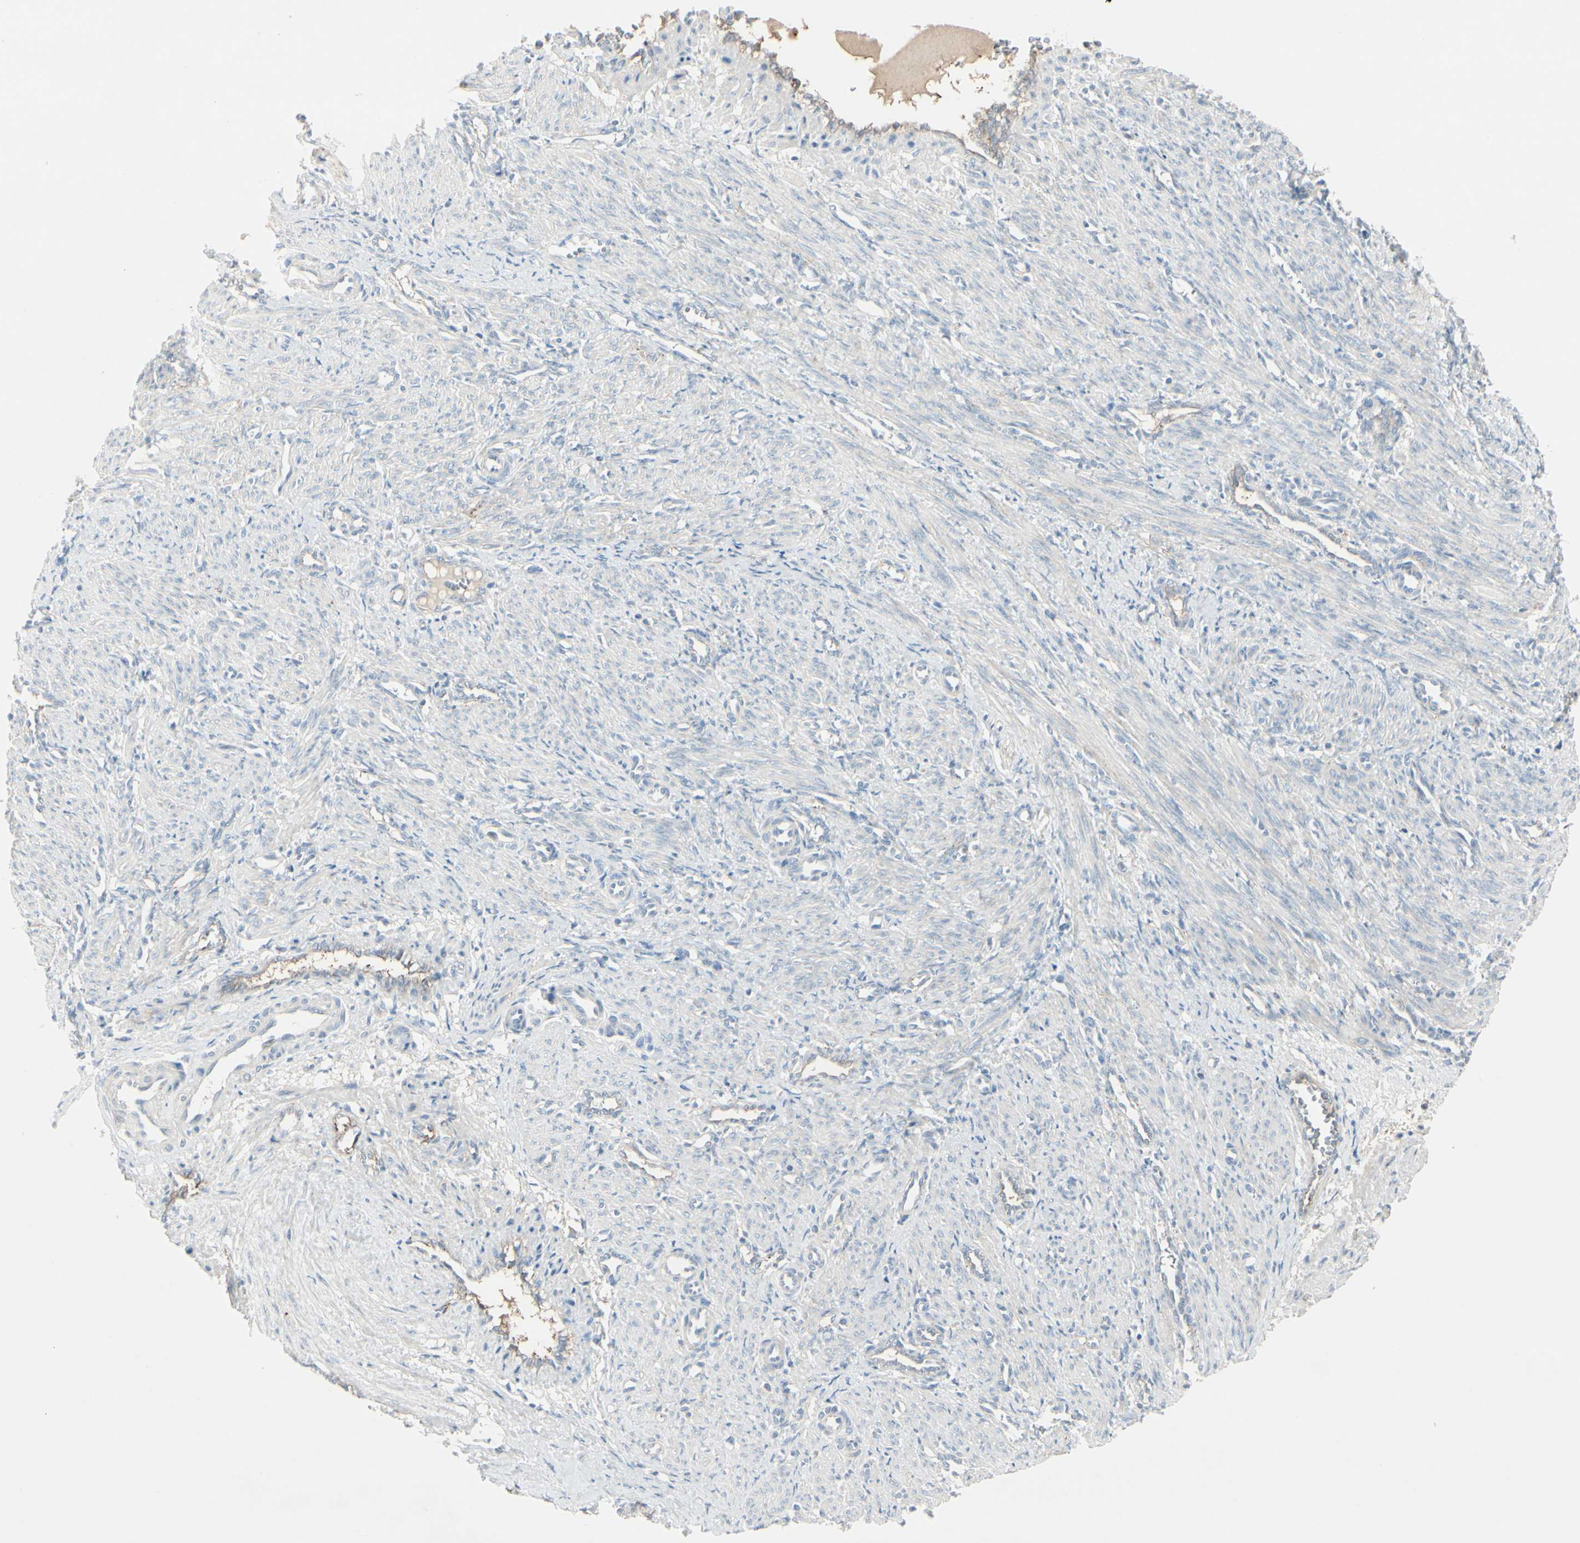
{"staining": {"intensity": "negative", "quantity": "none", "location": "none"}, "tissue": "smooth muscle", "cell_type": "Smooth muscle cells", "image_type": "normal", "snomed": [{"axis": "morphology", "description": "Normal tissue, NOS"}, {"axis": "topography", "description": "Endometrium"}], "caption": "Smooth muscle cells are negative for brown protein staining in normal smooth muscle. (Immunohistochemistry (ihc), brightfield microscopy, high magnification).", "gene": "CACNA2D1", "patient": {"sex": "female", "age": 33}}